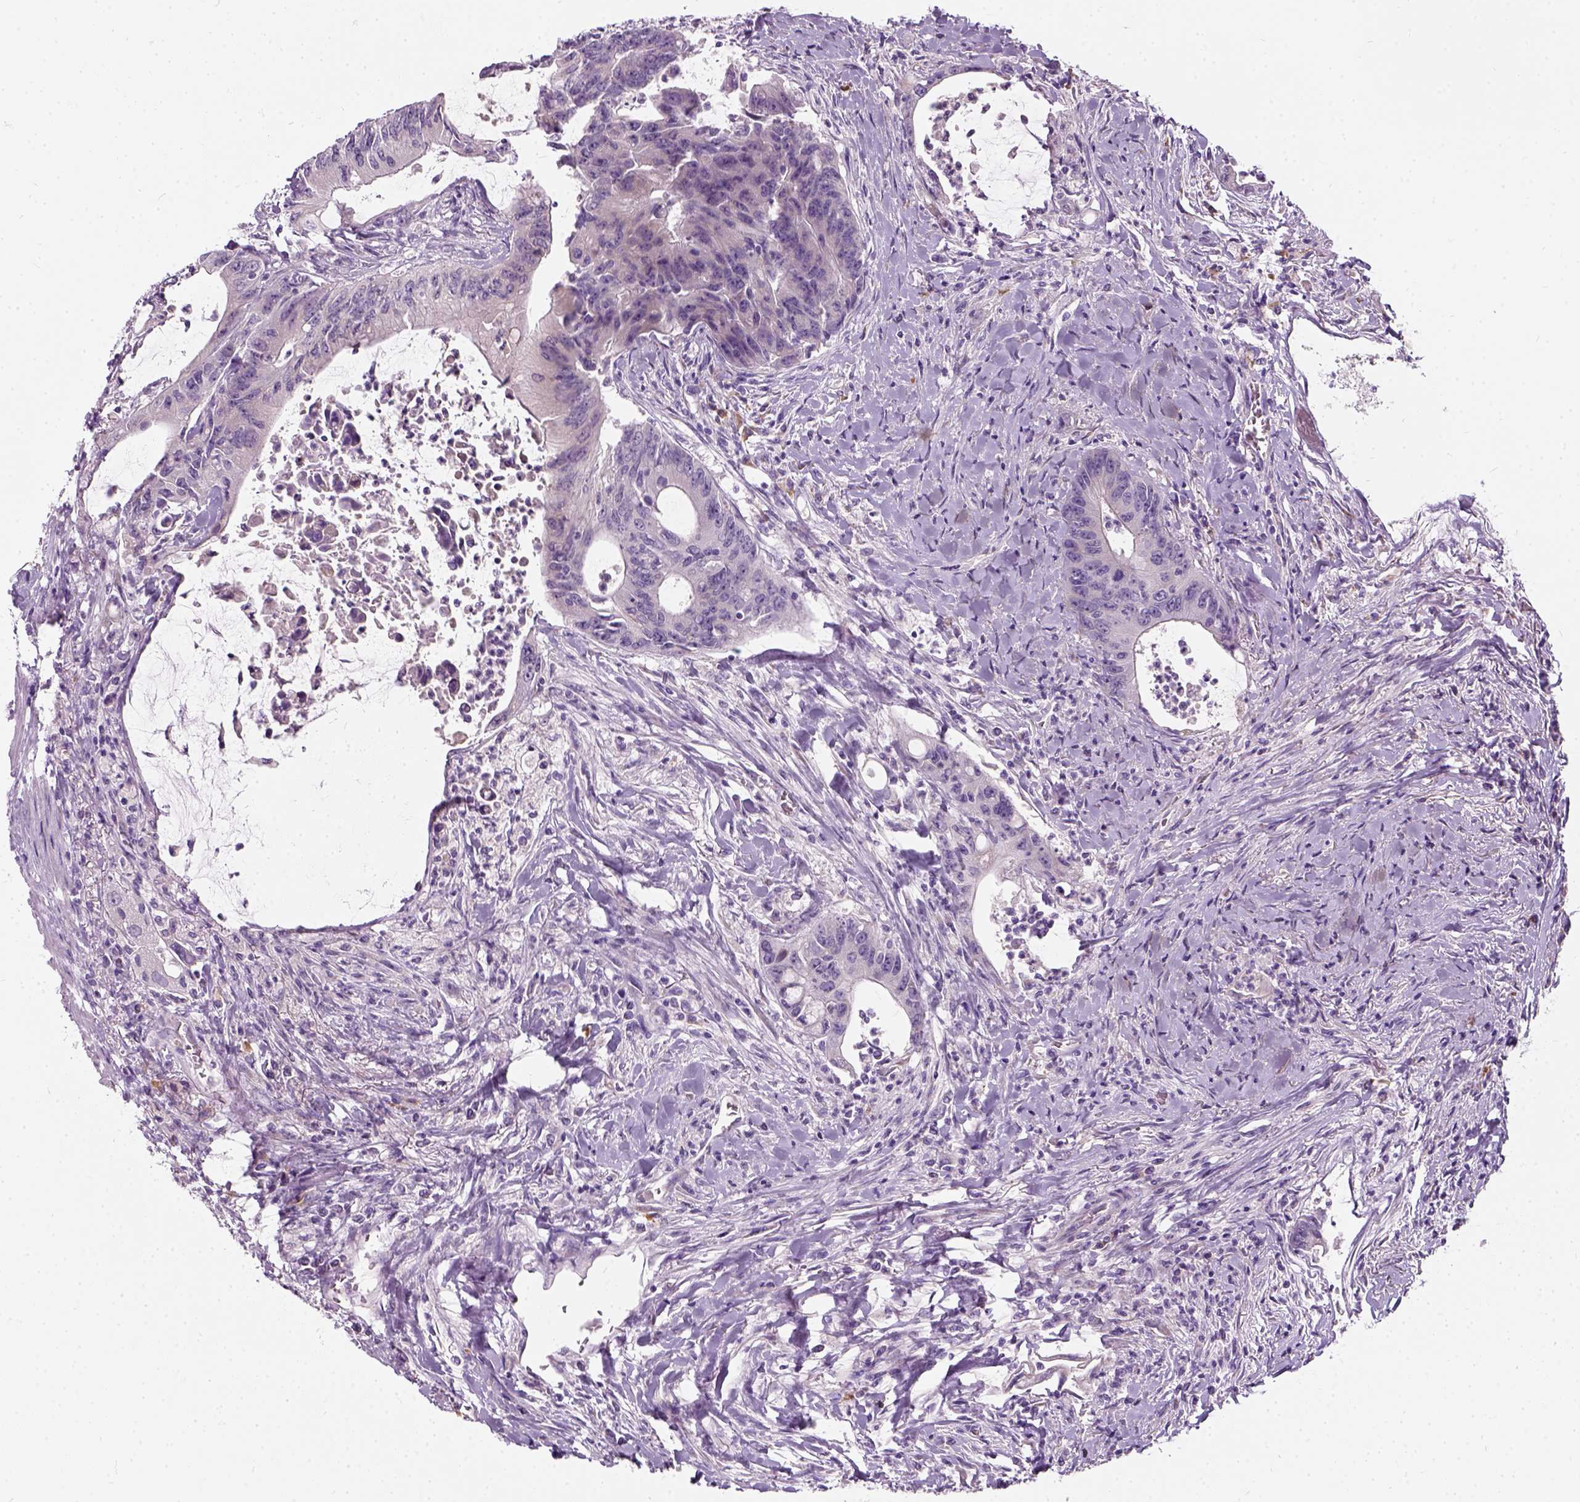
{"staining": {"intensity": "negative", "quantity": "none", "location": "none"}, "tissue": "colorectal cancer", "cell_type": "Tumor cells", "image_type": "cancer", "snomed": [{"axis": "morphology", "description": "Adenocarcinoma, NOS"}, {"axis": "topography", "description": "Rectum"}], "caption": "Tumor cells show no significant positivity in colorectal cancer (adenocarcinoma).", "gene": "TRIM72", "patient": {"sex": "male", "age": 59}}